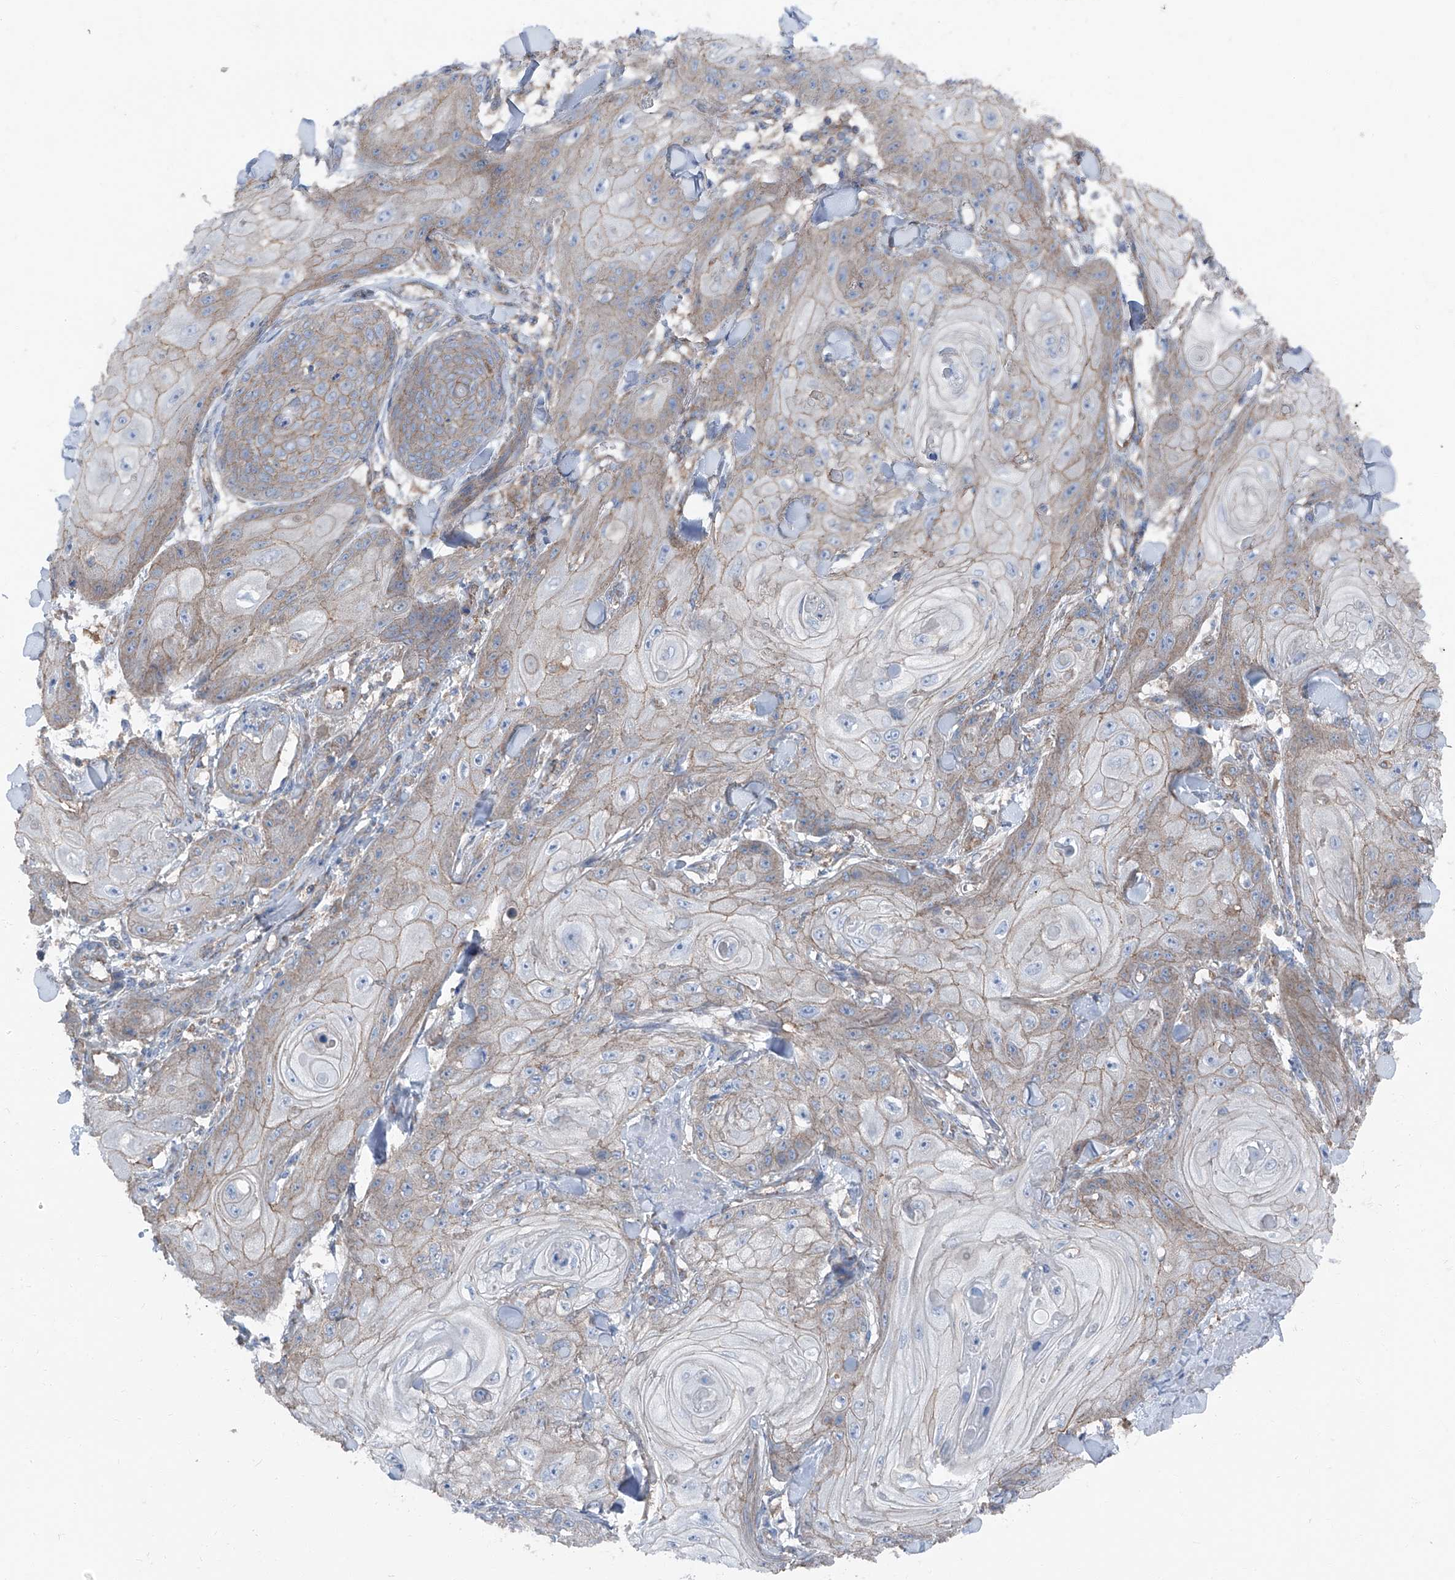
{"staining": {"intensity": "weak", "quantity": ">75%", "location": "cytoplasmic/membranous"}, "tissue": "skin cancer", "cell_type": "Tumor cells", "image_type": "cancer", "snomed": [{"axis": "morphology", "description": "Squamous cell carcinoma, NOS"}, {"axis": "topography", "description": "Skin"}], "caption": "Immunohistochemistry (IHC) (DAB (3,3'-diaminobenzidine)) staining of skin cancer reveals weak cytoplasmic/membranous protein expression in approximately >75% of tumor cells.", "gene": "GPR142", "patient": {"sex": "male", "age": 74}}